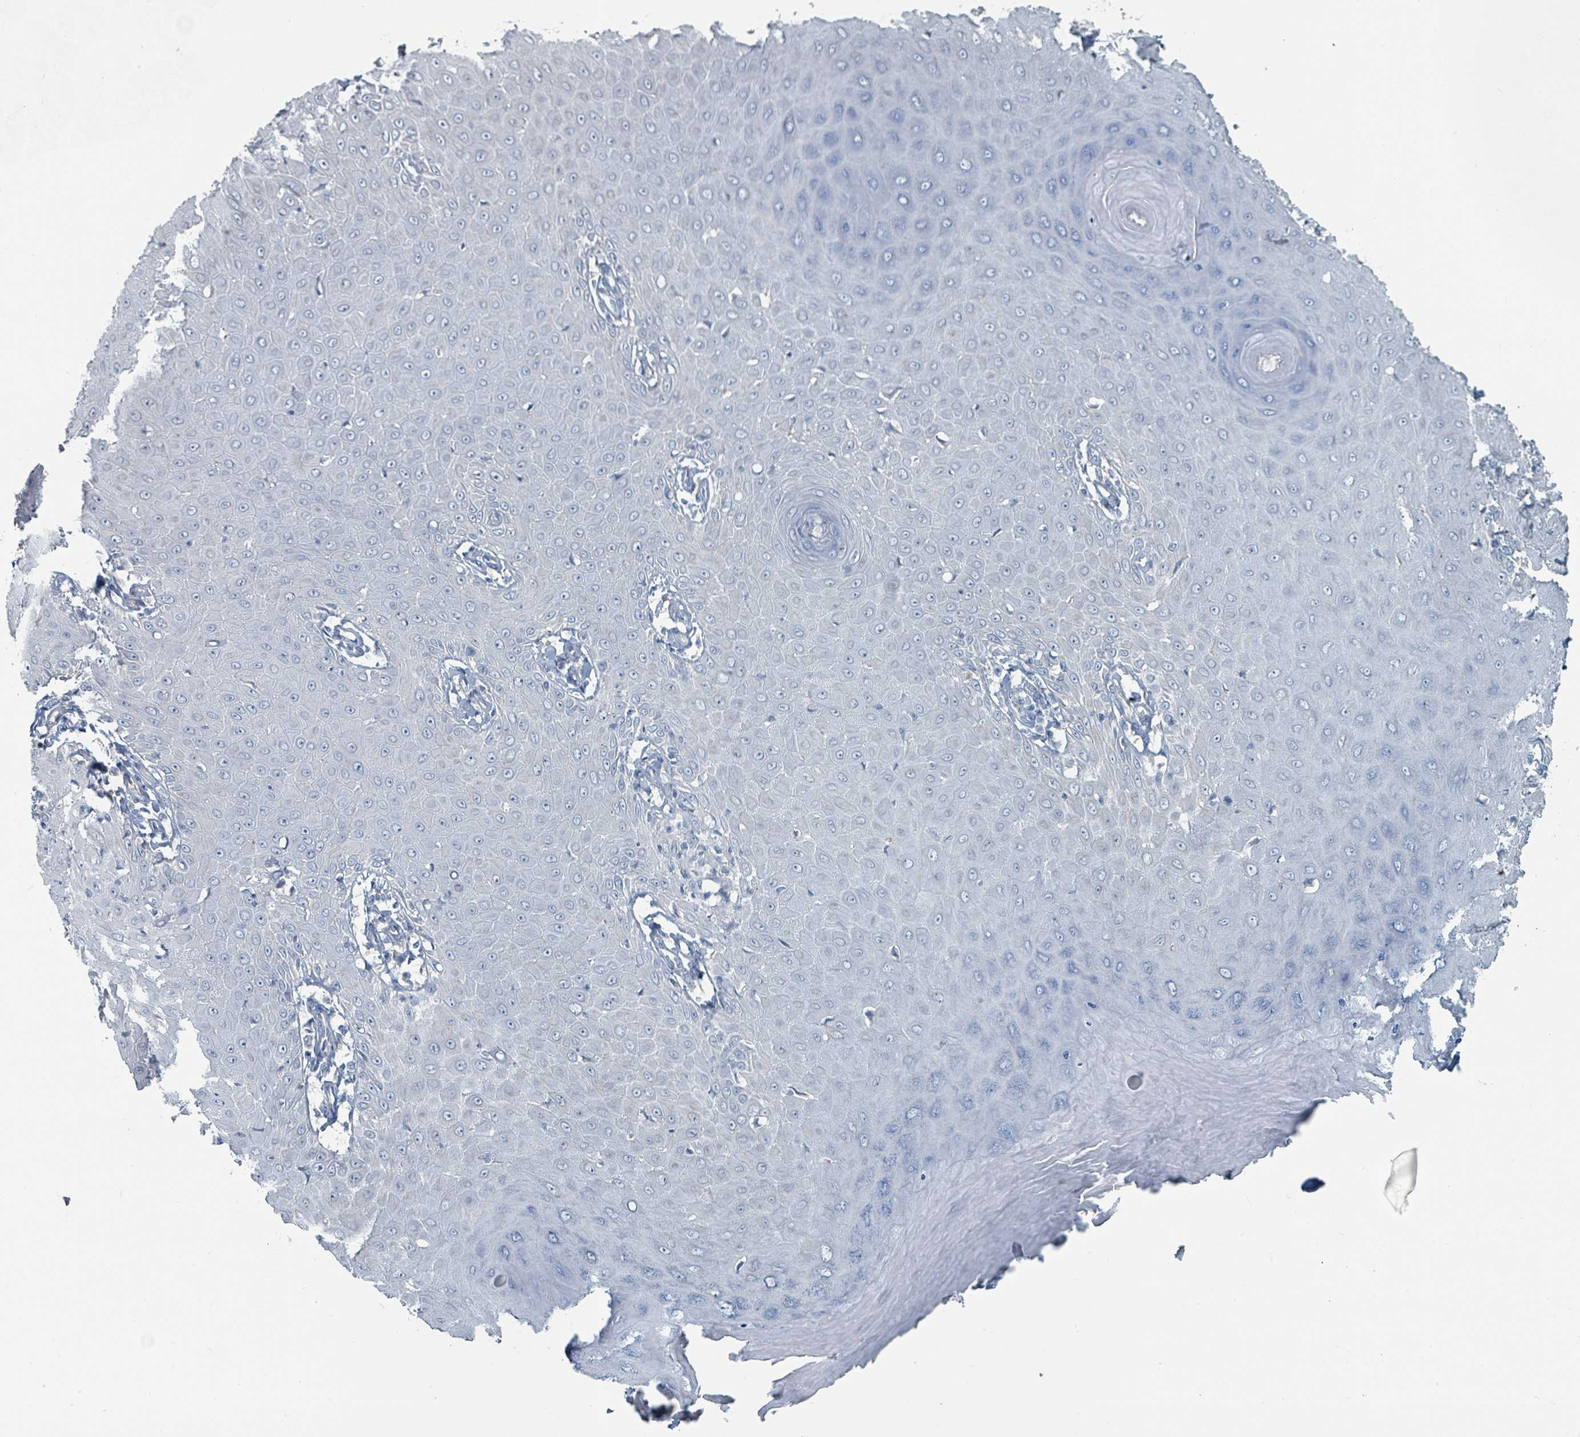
{"staining": {"intensity": "negative", "quantity": "none", "location": "none"}, "tissue": "skin cancer", "cell_type": "Tumor cells", "image_type": "cancer", "snomed": [{"axis": "morphology", "description": "Squamous cell carcinoma, NOS"}, {"axis": "topography", "description": "Skin"}], "caption": "This is an immunohistochemistry histopathology image of human skin cancer. There is no expression in tumor cells.", "gene": "RASA4", "patient": {"sex": "male", "age": 70}}